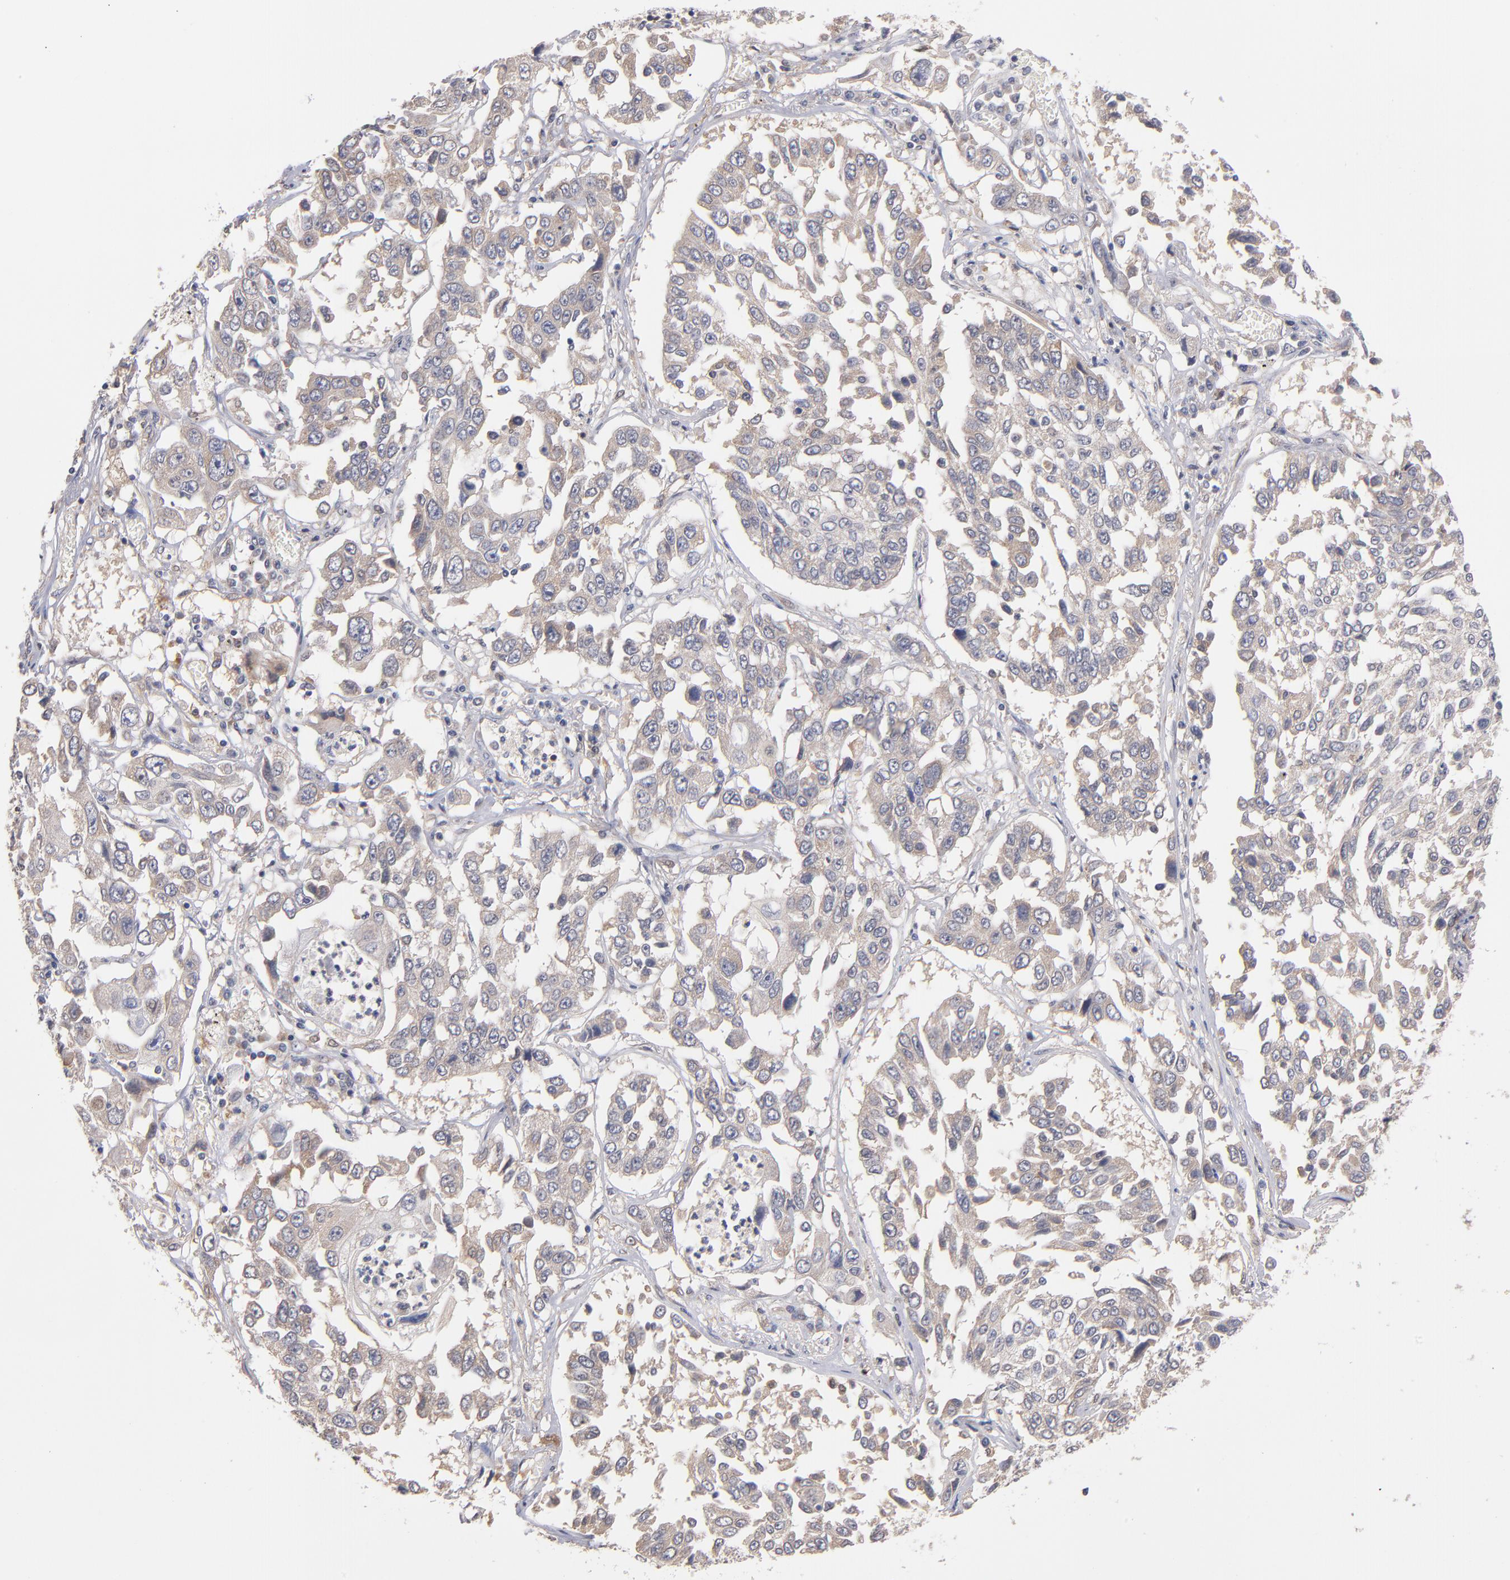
{"staining": {"intensity": "weak", "quantity": ">75%", "location": "cytoplasmic/membranous"}, "tissue": "lung cancer", "cell_type": "Tumor cells", "image_type": "cancer", "snomed": [{"axis": "morphology", "description": "Squamous cell carcinoma, NOS"}, {"axis": "topography", "description": "Lung"}], "caption": "Immunohistochemistry (IHC) image of human squamous cell carcinoma (lung) stained for a protein (brown), which demonstrates low levels of weak cytoplasmic/membranous staining in about >75% of tumor cells.", "gene": "GMFG", "patient": {"sex": "male", "age": 71}}